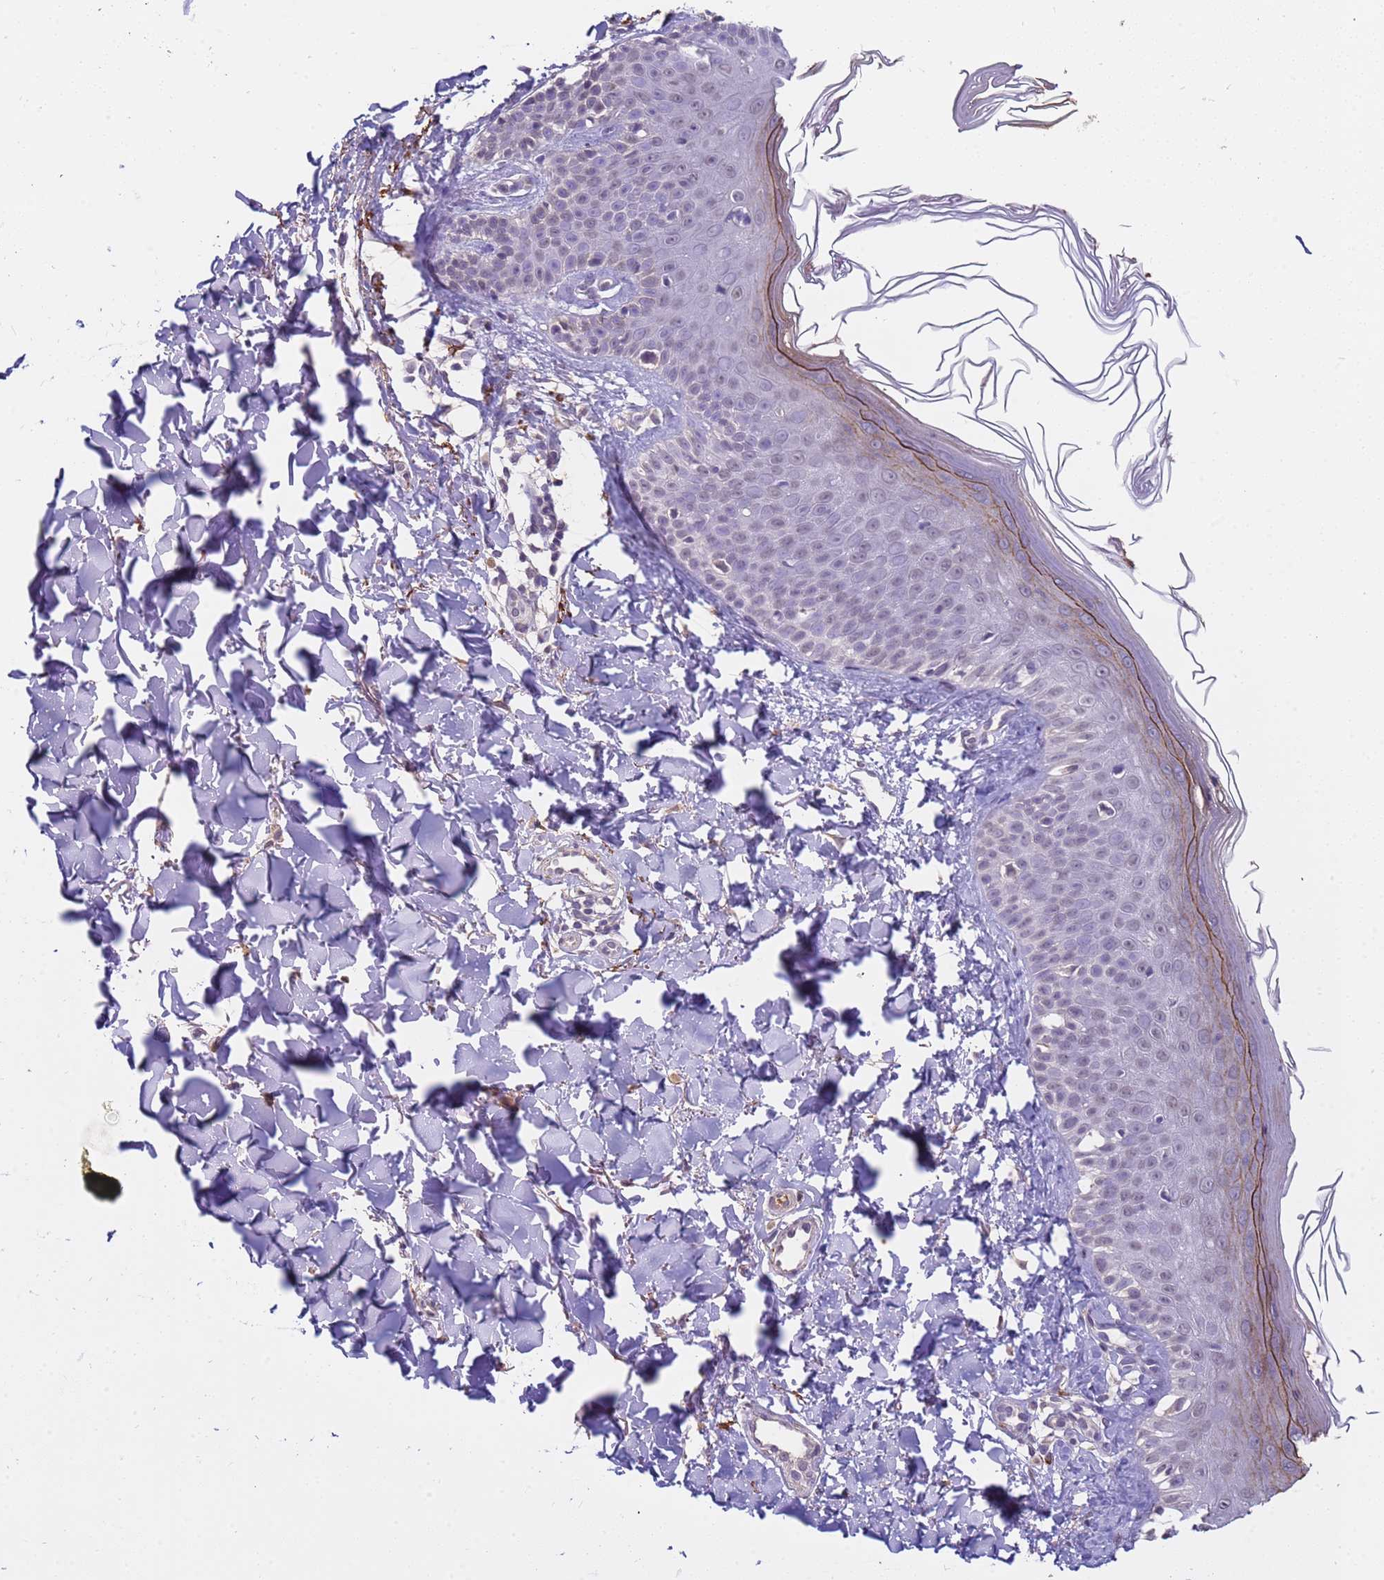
{"staining": {"intensity": "negative", "quantity": "none", "location": "none"}, "tissue": "skin", "cell_type": "Fibroblasts", "image_type": "normal", "snomed": [{"axis": "morphology", "description": "Normal tissue, NOS"}, {"axis": "topography", "description": "Skin"}], "caption": "Immunohistochemical staining of unremarkable human skin exhibits no significant expression in fibroblasts. (Brightfield microscopy of DAB immunohistochemistry (IHC) at high magnification).", "gene": "ZNF248", "patient": {"sex": "male", "age": 52}}